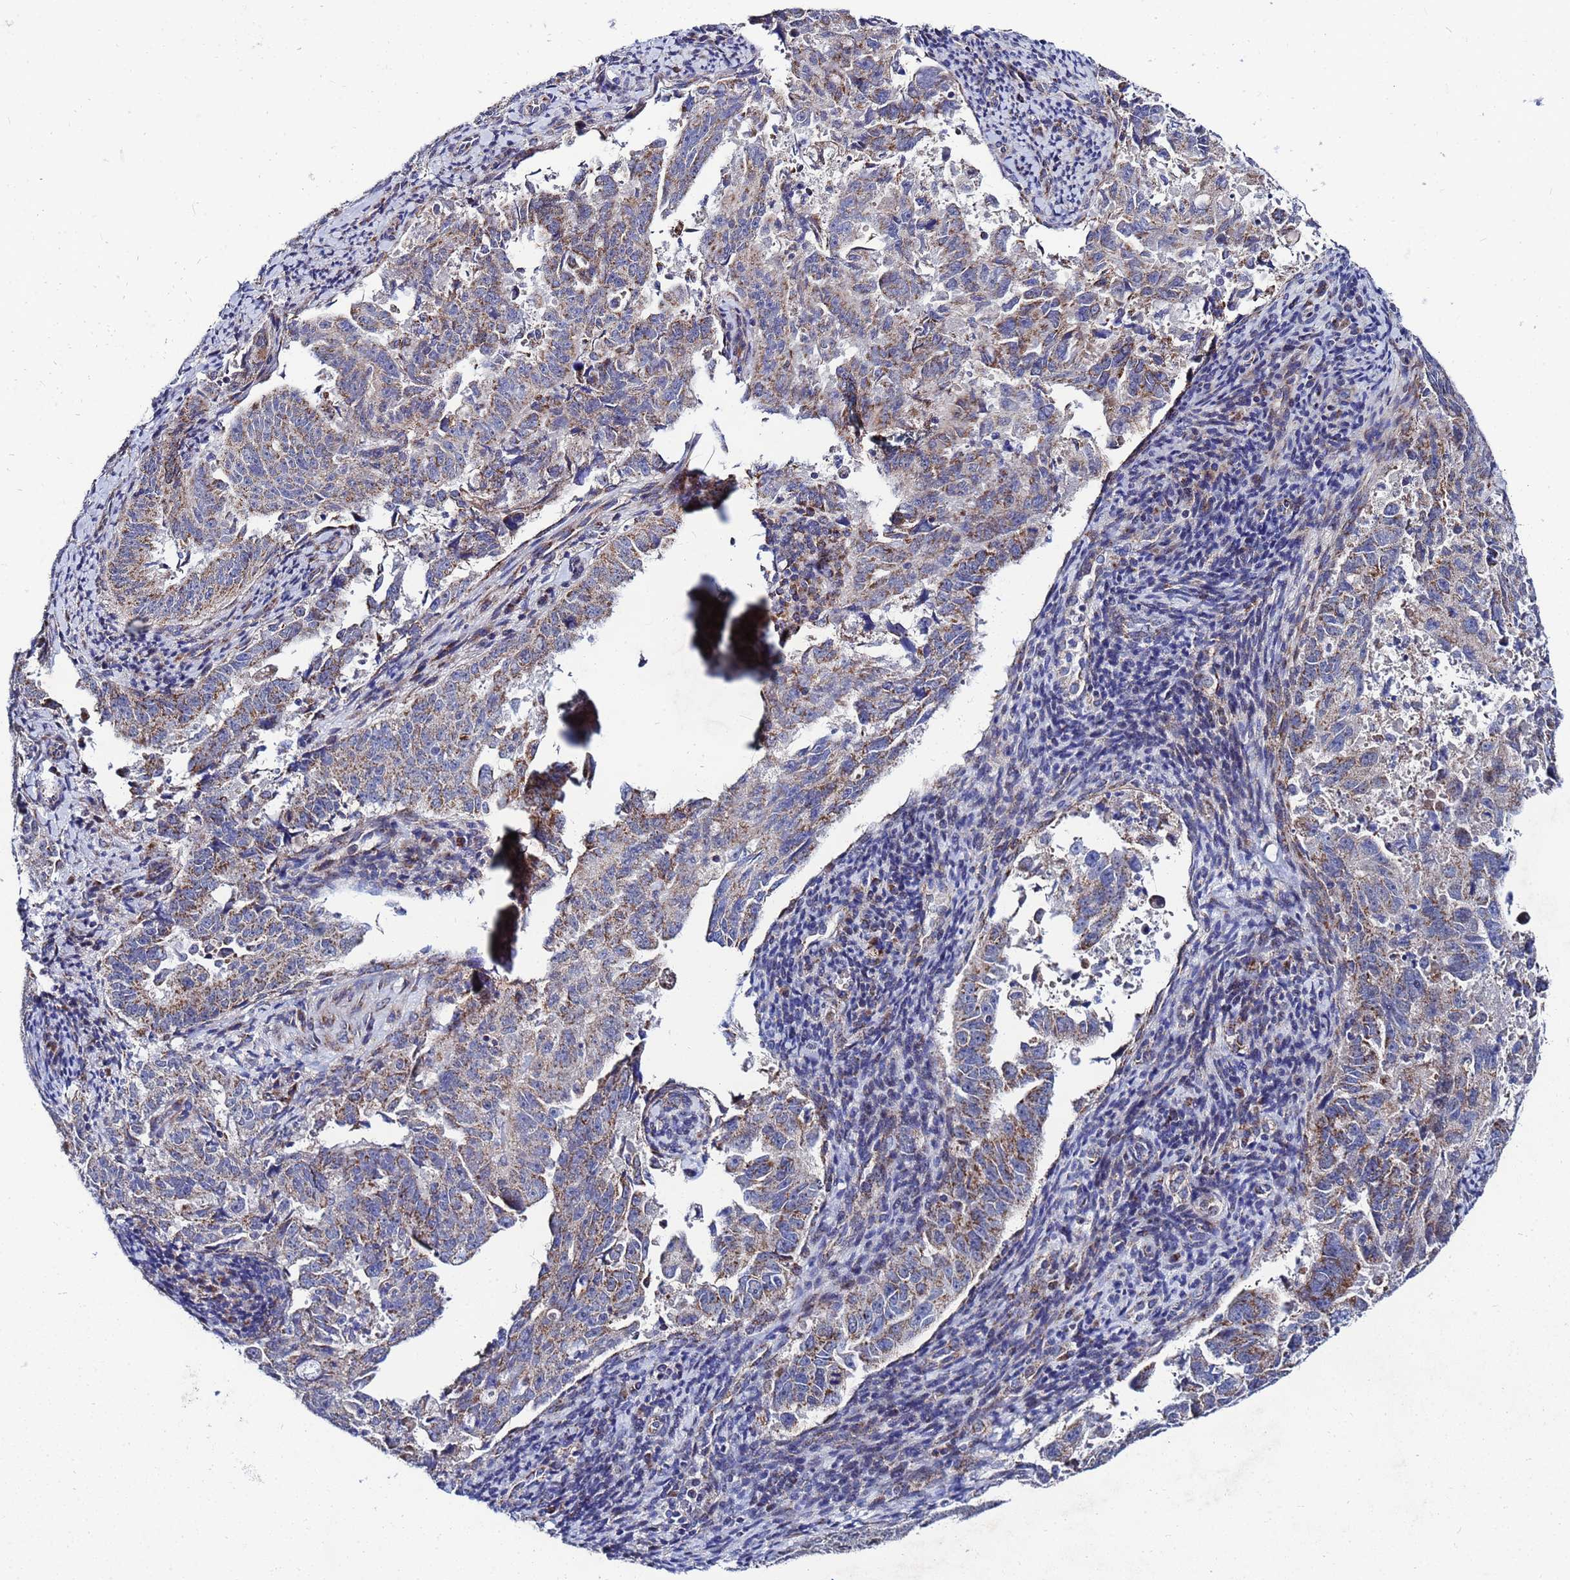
{"staining": {"intensity": "moderate", "quantity": ">75%", "location": "cytoplasmic/membranous"}, "tissue": "endometrial cancer", "cell_type": "Tumor cells", "image_type": "cancer", "snomed": [{"axis": "morphology", "description": "Adenocarcinoma, NOS"}, {"axis": "topography", "description": "Endometrium"}], "caption": "Human endometrial cancer (adenocarcinoma) stained with a protein marker shows moderate staining in tumor cells.", "gene": "FAHD2A", "patient": {"sex": "female", "age": 65}}